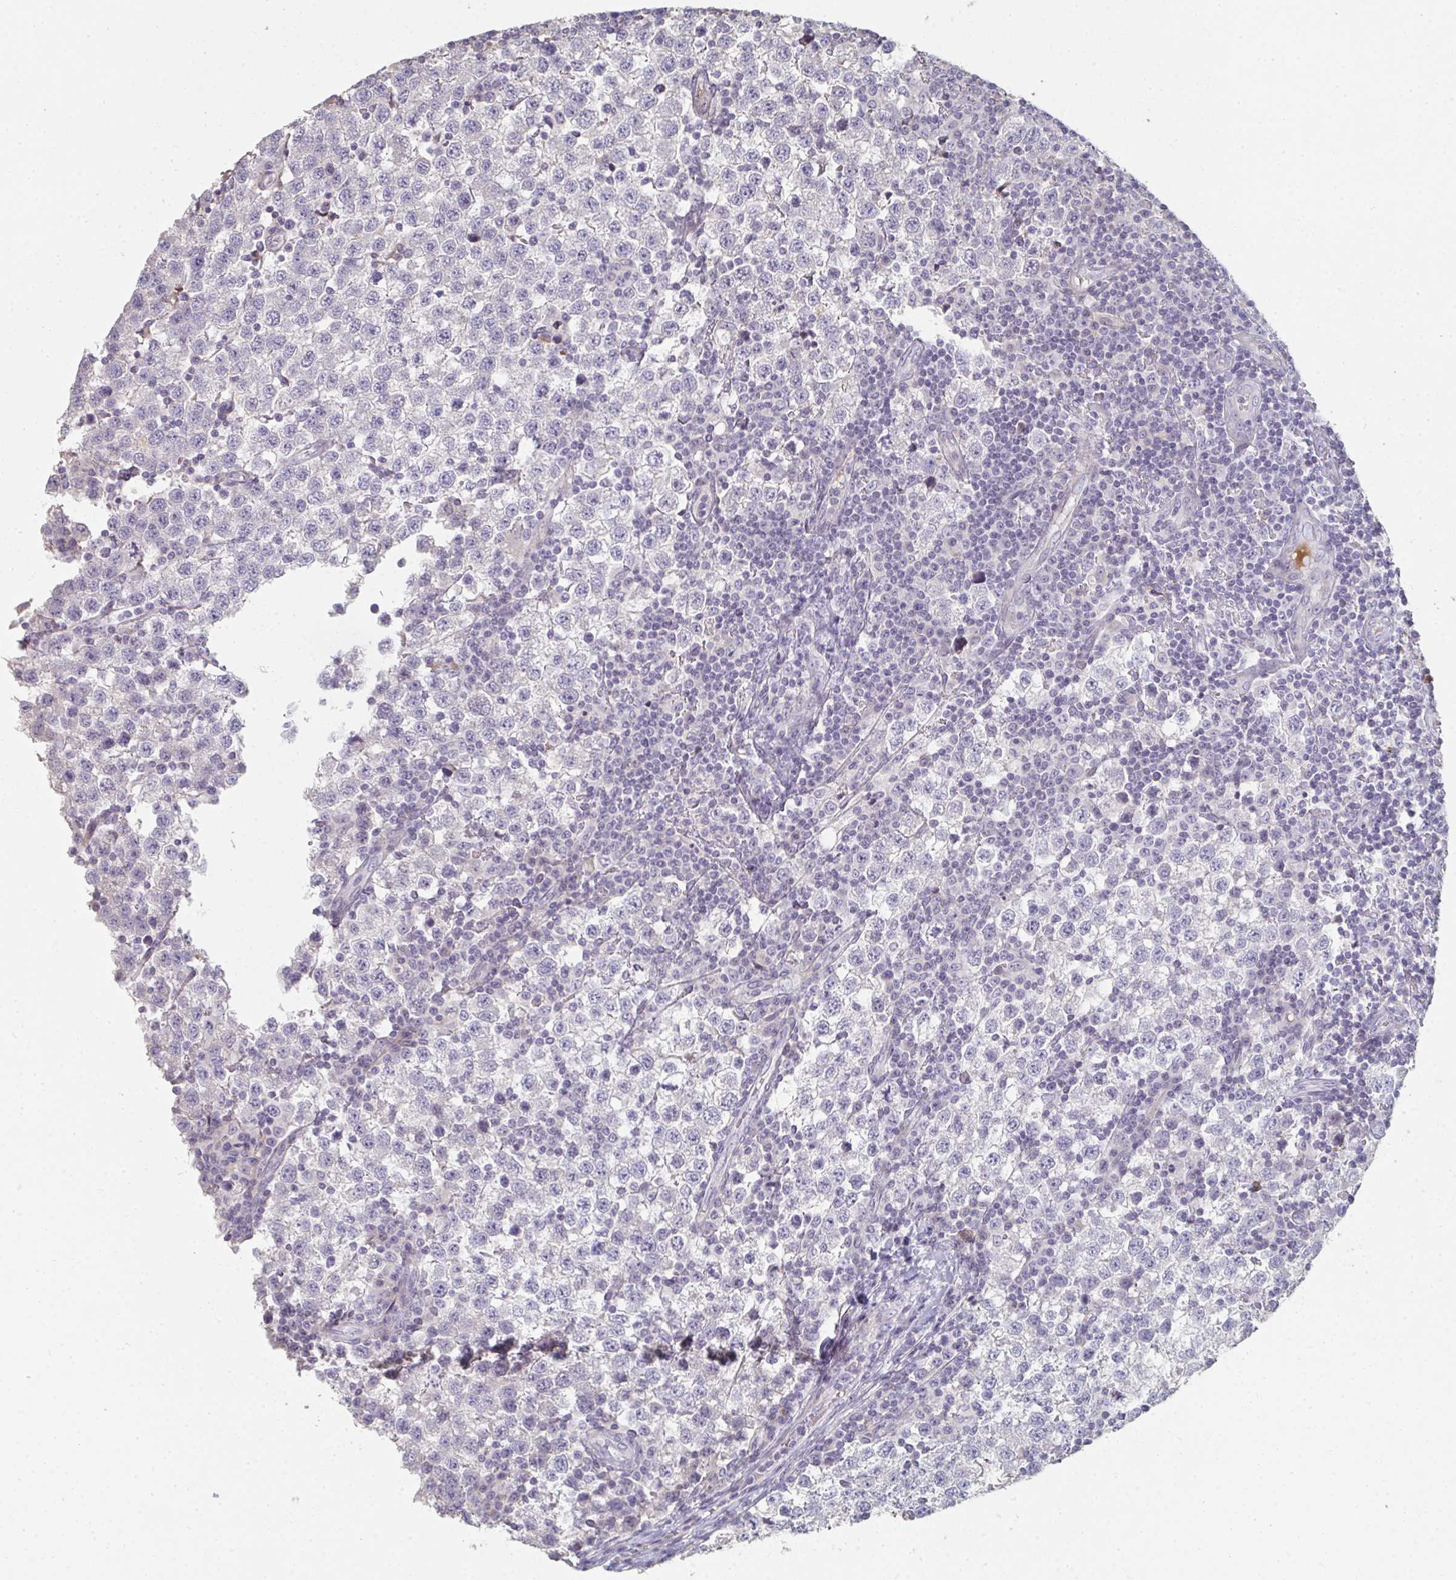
{"staining": {"intensity": "negative", "quantity": "none", "location": "none"}, "tissue": "testis cancer", "cell_type": "Tumor cells", "image_type": "cancer", "snomed": [{"axis": "morphology", "description": "Seminoma, NOS"}, {"axis": "topography", "description": "Testis"}], "caption": "Testis cancer (seminoma) was stained to show a protein in brown. There is no significant expression in tumor cells. (Stains: DAB (3,3'-diaminobenzidine) IHC with hematoxylin counter stain, Microscopy: brightfield microscopy at high magnification).", "gene": "A1CF", "patient": {"sex": "male", "age": 34}}